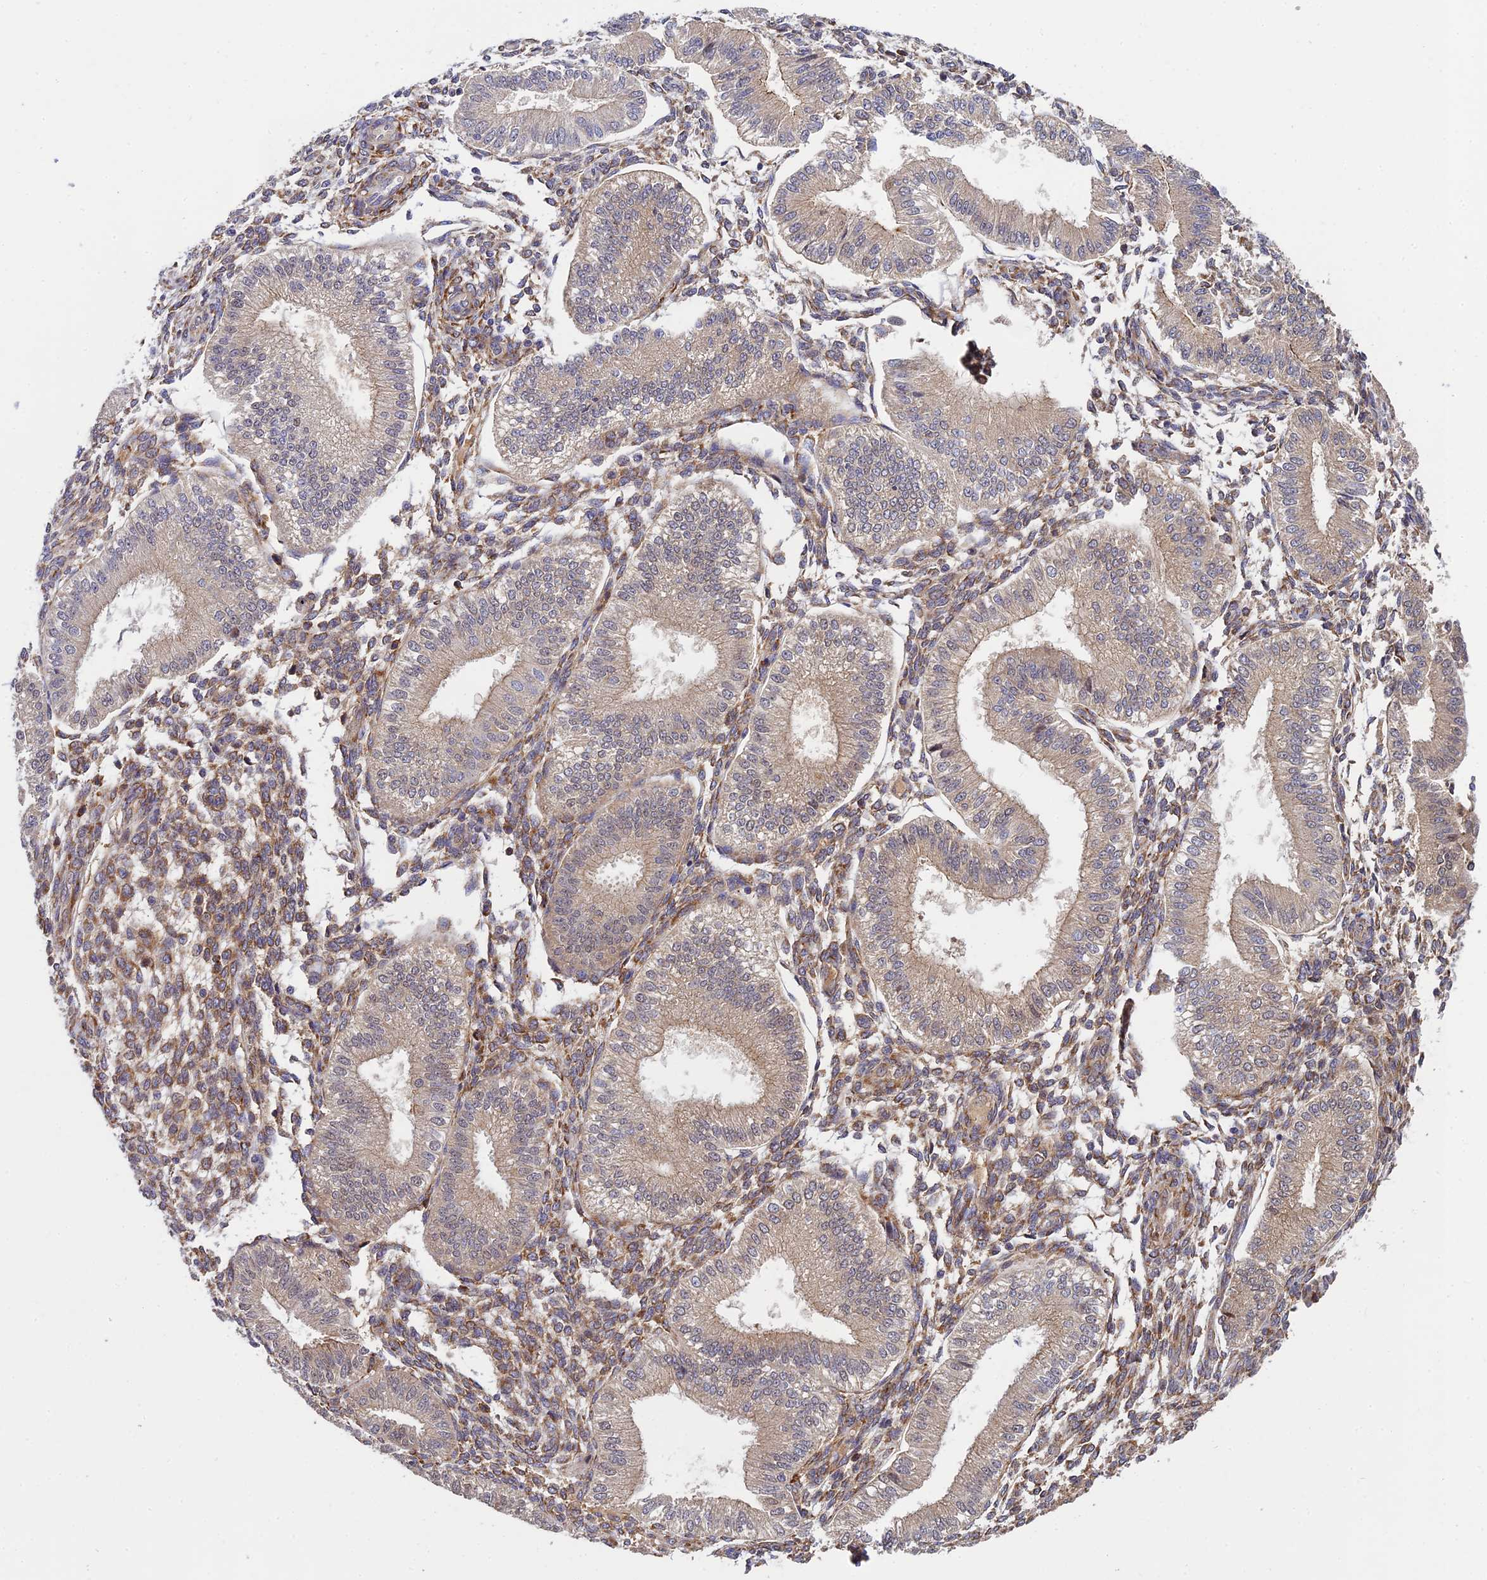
{"staining": {"intensity": "strong", "quantity": "25%-75%", "location": "cytoplasmic/membranous"}, "tissue": "endometrium", "cell_type": "Cells in endometrial stroma", "image_type": "normal", "snomed": [{"axis": "morphology", "description": "Normal tissue, NOS"}, {"axis": "topography", "description": "Endometrium"}], "caption": "The image shows a brown stain indicating the presence of a protein in the cytoplasmic/membranous of cells in endometrial stroma in endometrium.", "gene": "P3H3", "patient": {"sex": "female", "age": 39}}